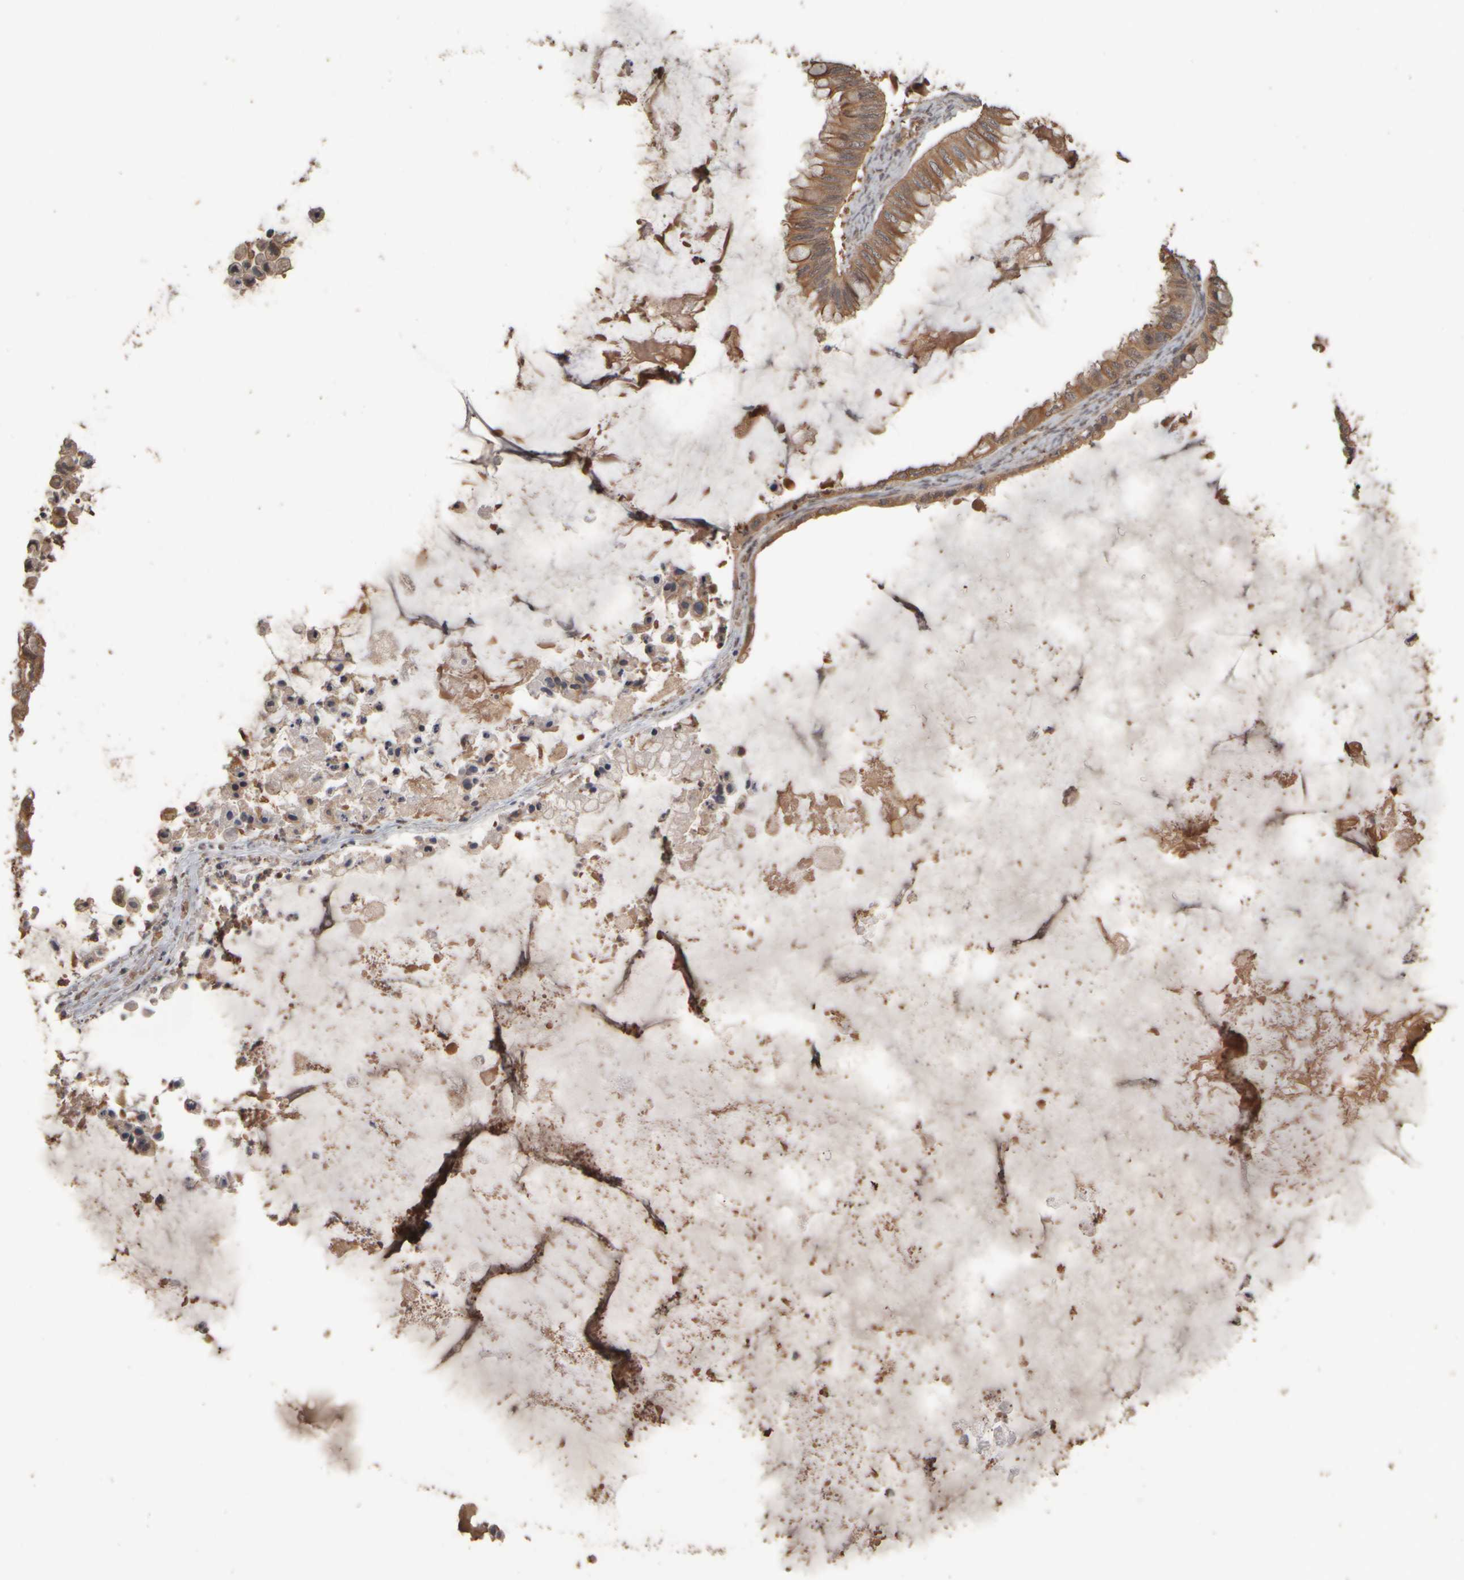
{"staining": {"intensity": "moderate", "quantity": ">75%", "location": "cytoplasmic/membranous"}, "tissue": "ovarian cancer", "cell_type": "Tumor cells", "image_type": "cancer", "snomed": [{"axis": "morphology", "description": "Cystadenocarcinoma, mucinous, NOS"}, {"axis": "topography", "description": "Ovary"}], "caption": "Moderate cytoplasmic/membranous positivity for a protein is identified in approximately >75% of tumor cells of mucinous cystadenocarcinoma (ovarian) using IHC.", "gene": "SPHK1", "patient": {"sex": "female", "age": 80}}